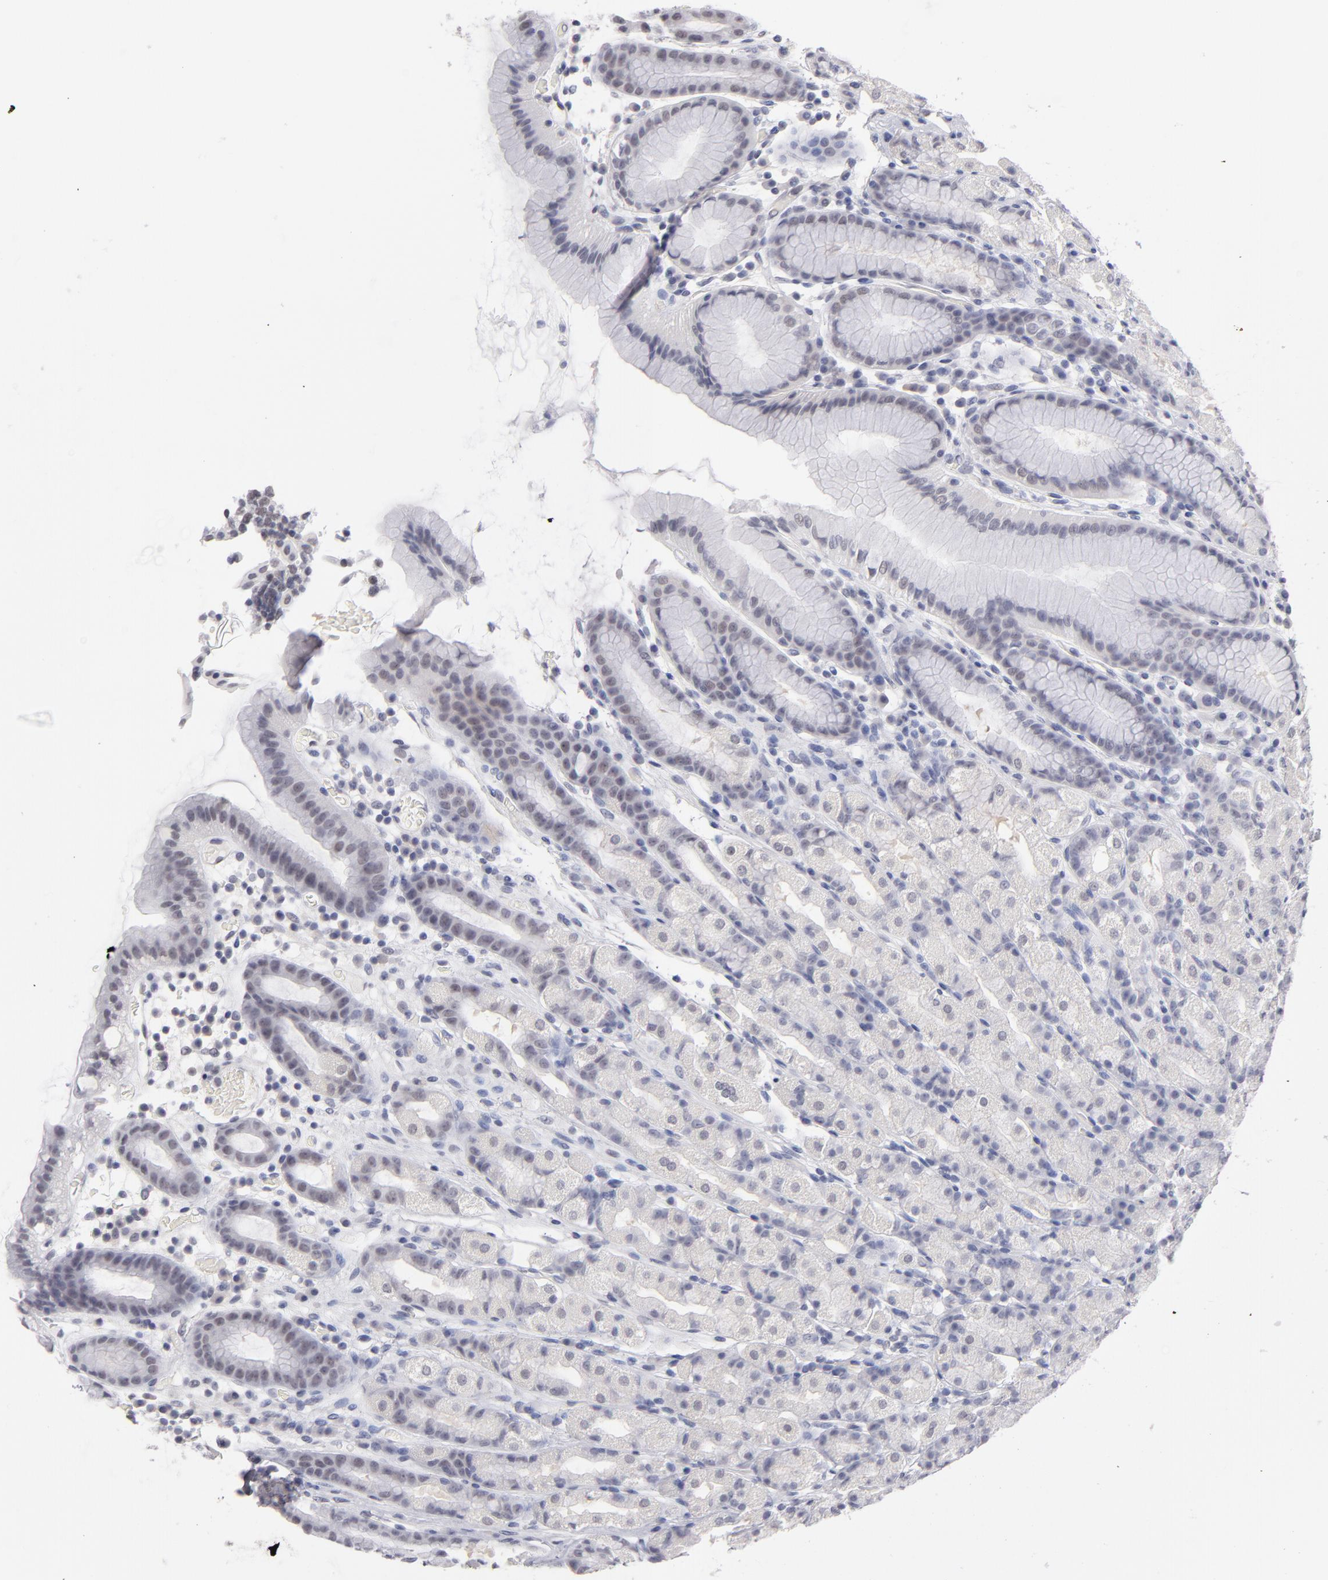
{"staining": {"intensity": "negative", "quantity": "none", "location": "none"}, "tissue": "stomach", "cell_type": "Glandular cells", "image_type": "normal", "snomed": [{"axis": "morphology", "description": "Normal tissue, NOS"}, {"axis": "topography", "description": "Stomach, upper"}], "caption": "Immunohistochemistry (IHC) micrograph of unremarkable stomach stained for a protein (brown), which displays no staining in glandular cells.", "gene": "TEX11", "patient": {"sex": "male", "age": 68}}